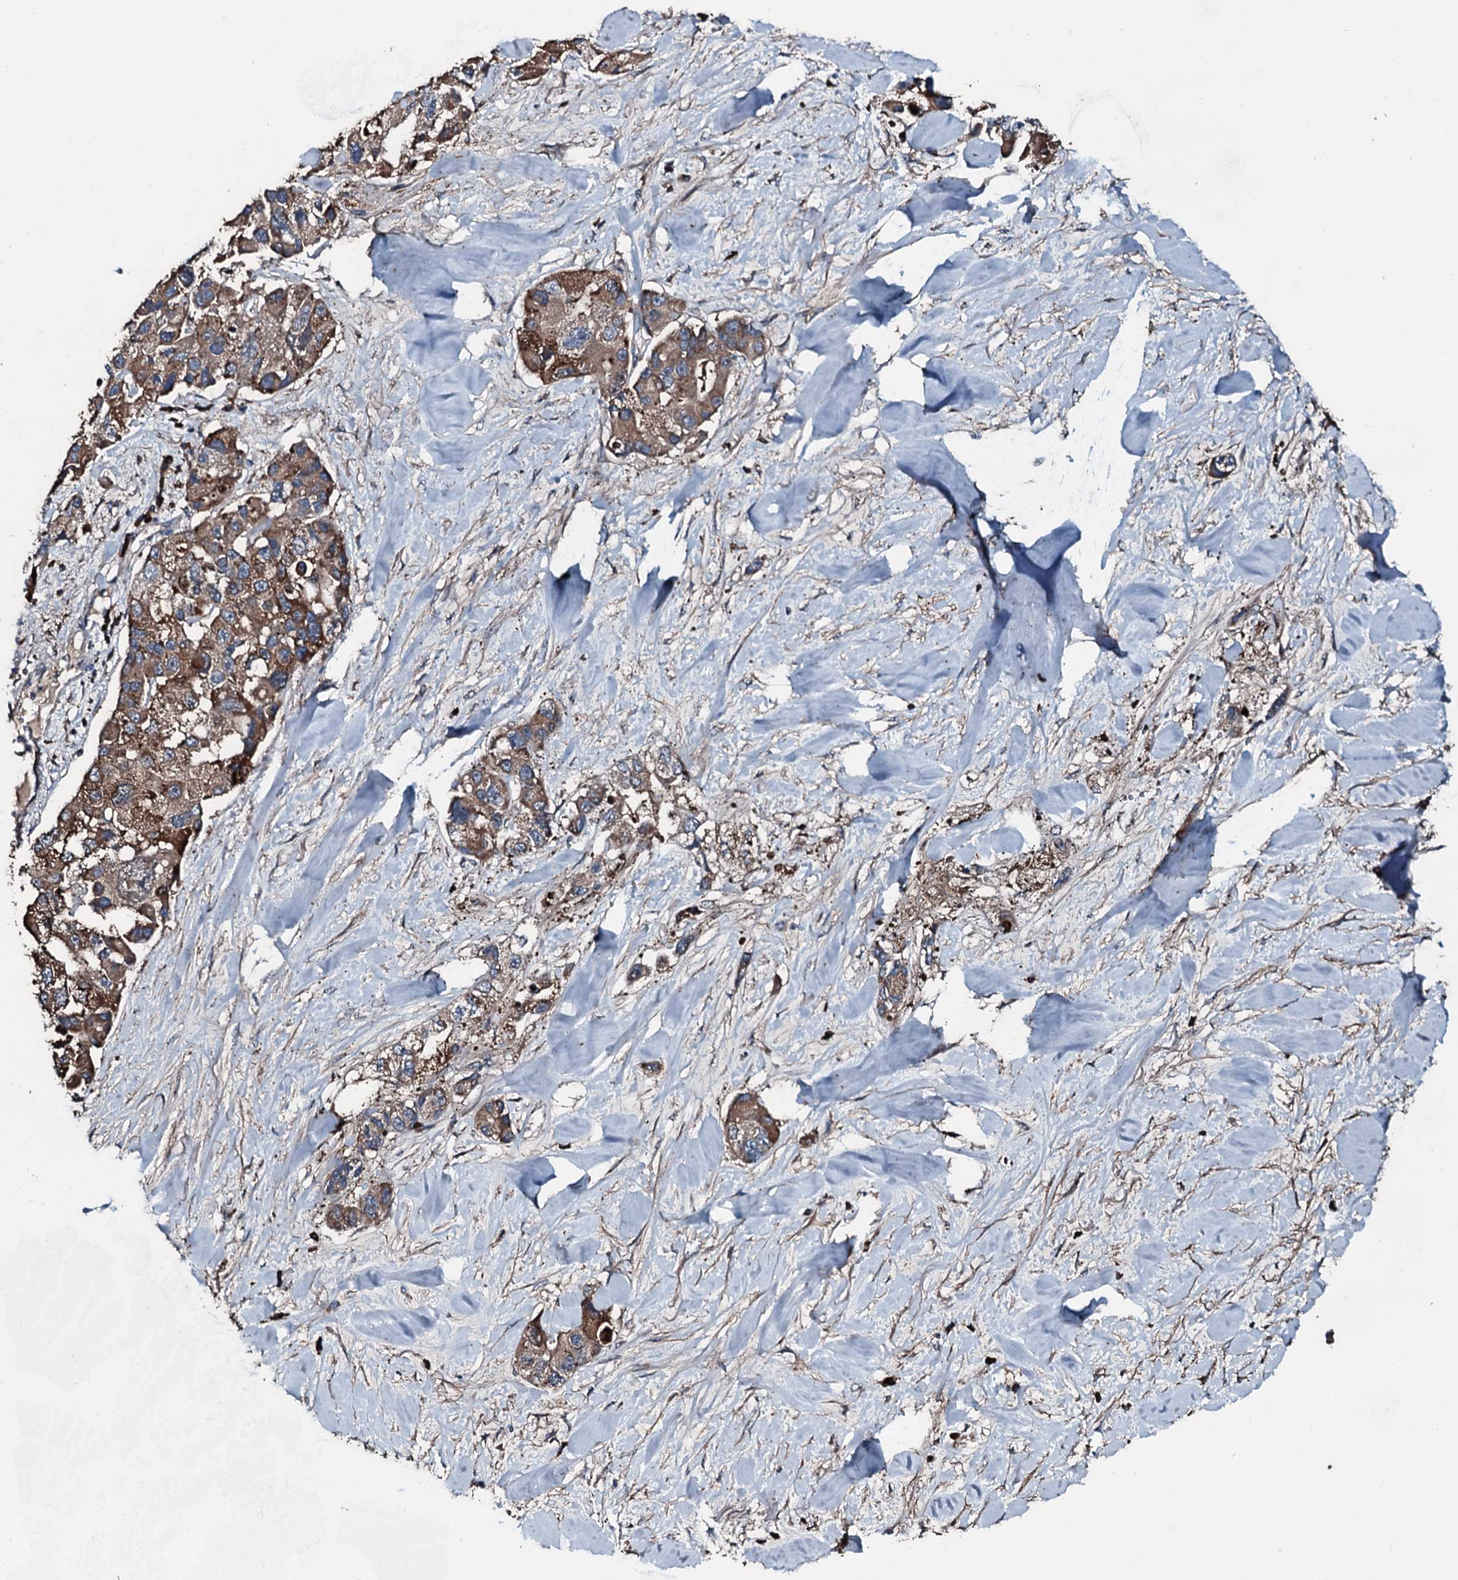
{"staining": {"intensity": "moderate", "quantity": ">75%", "location": "cytoplasmic/membranous"}, "tissue": "lung cancer", "cell_type": "Tumor cells", "image_type": "cancer", "snomed": [{"axis": "morphology", "description": "Adenocarcinoma, NOS"}, {"axis": "topography", "description": "Lung"}], "caption": "IHC image of neoplastic tissue: adenocarcinoma (lung) stained using immunohistochemistry (IHC) exhibits medium levels of moderate protein expression localized specifically in the cytoplasmic/membranous of tumor cells, appearing as a cytoplasmic/membranous brown color.", "gene": "AARS1", "patient": {"sex": "female", "age": 54}}